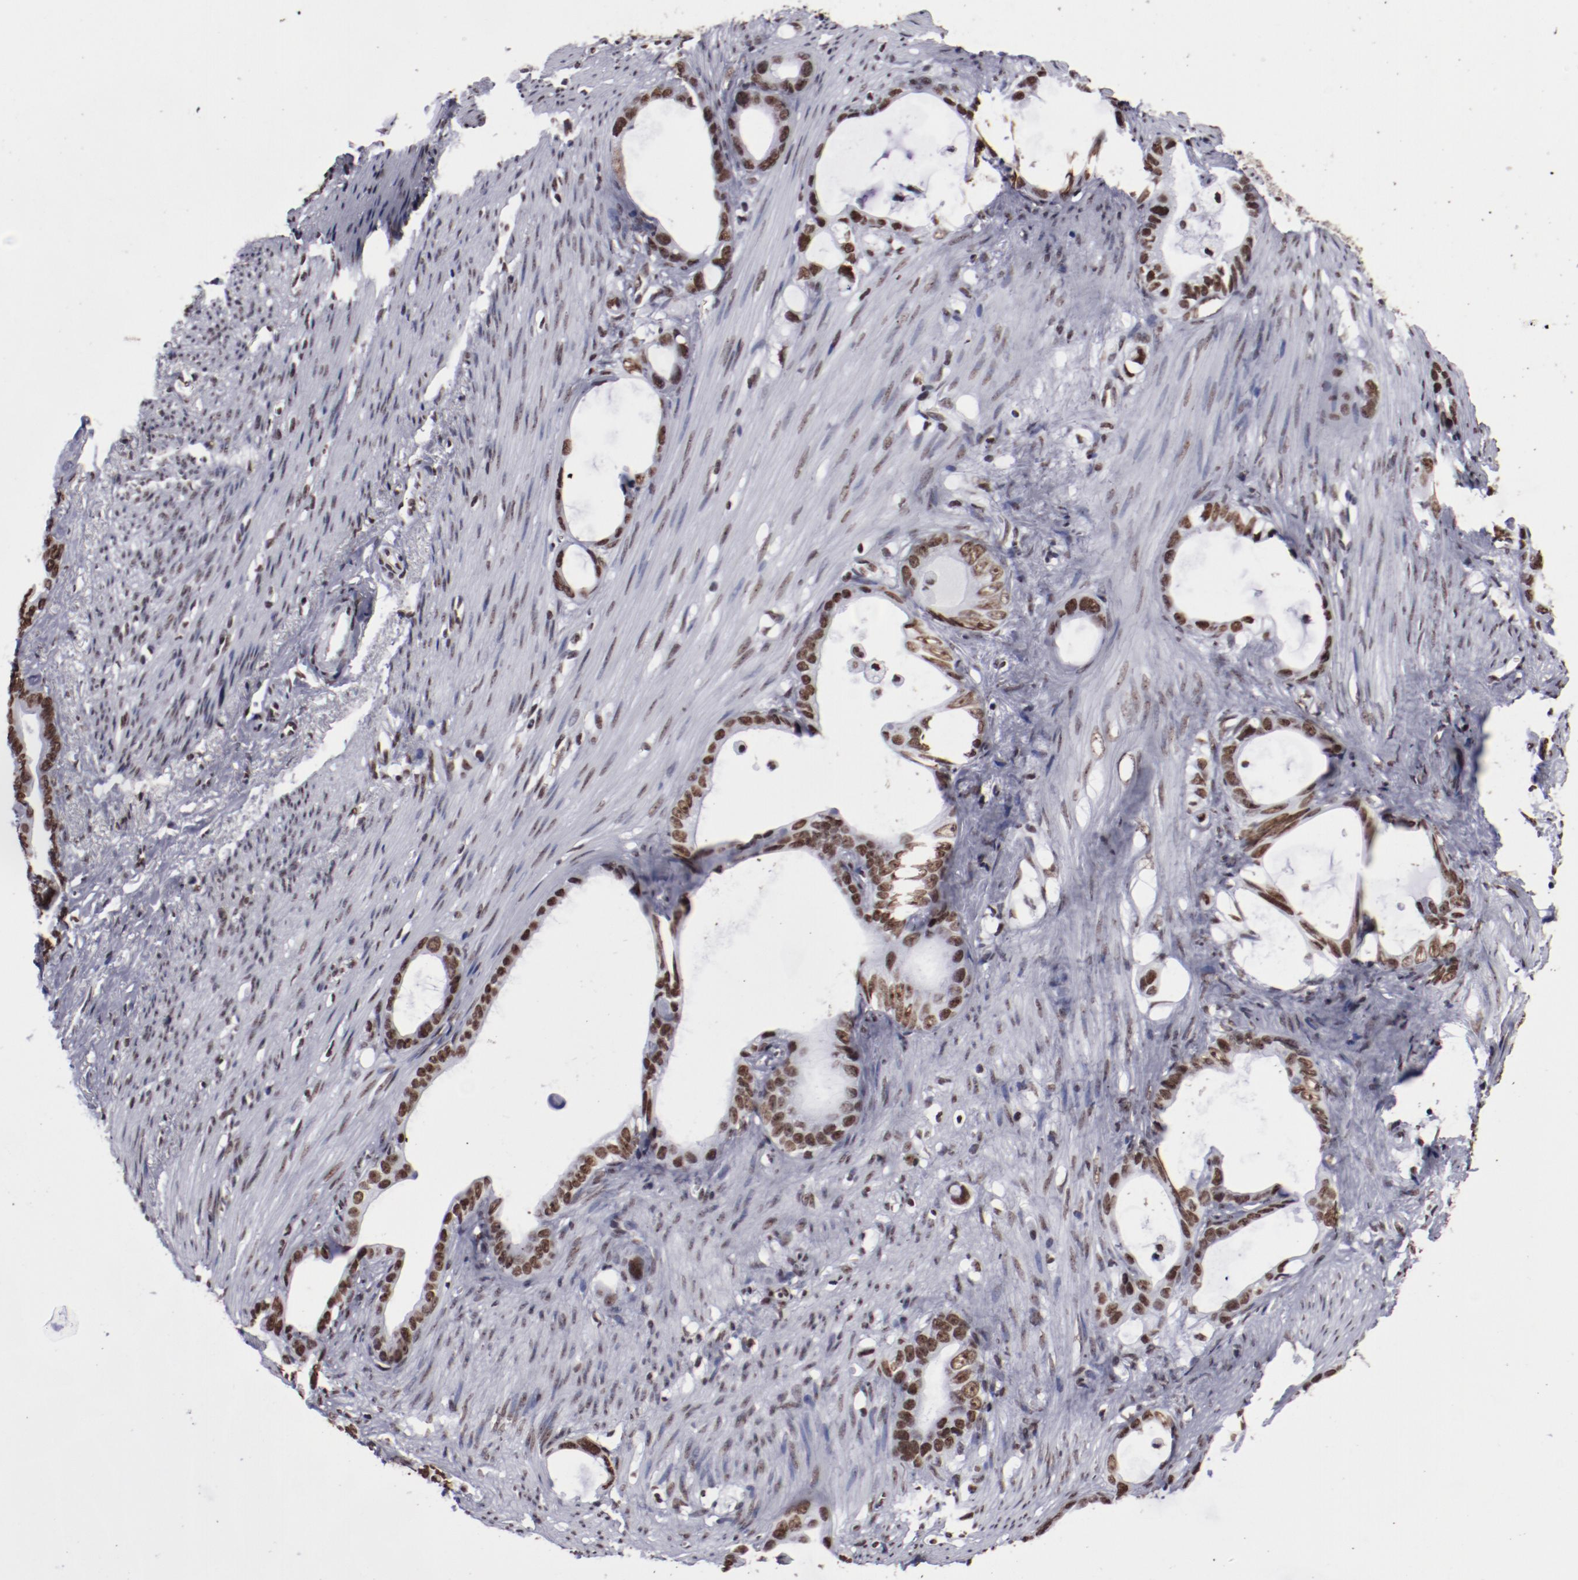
{"staining": {"intensity": "moderate", "quantity": ">75%", "location": "nuclear"}, "tissue": "stomach cancer", "cell_type": "Tumor cells", "image_type": "cancer", "snomed": [{"axis": "morphology", "description": "Adenocarcinoma, NOS"}, {"axis": "topography", "description": "Stomach"}], "caption": "Protein staining of stomach adenocarcinoma tissue exhibits moderate nuclear expression in about >75% of tumor cells.", "gene": "HNRNPA2B1", "patient": {"sex": "female", "age": 75}}